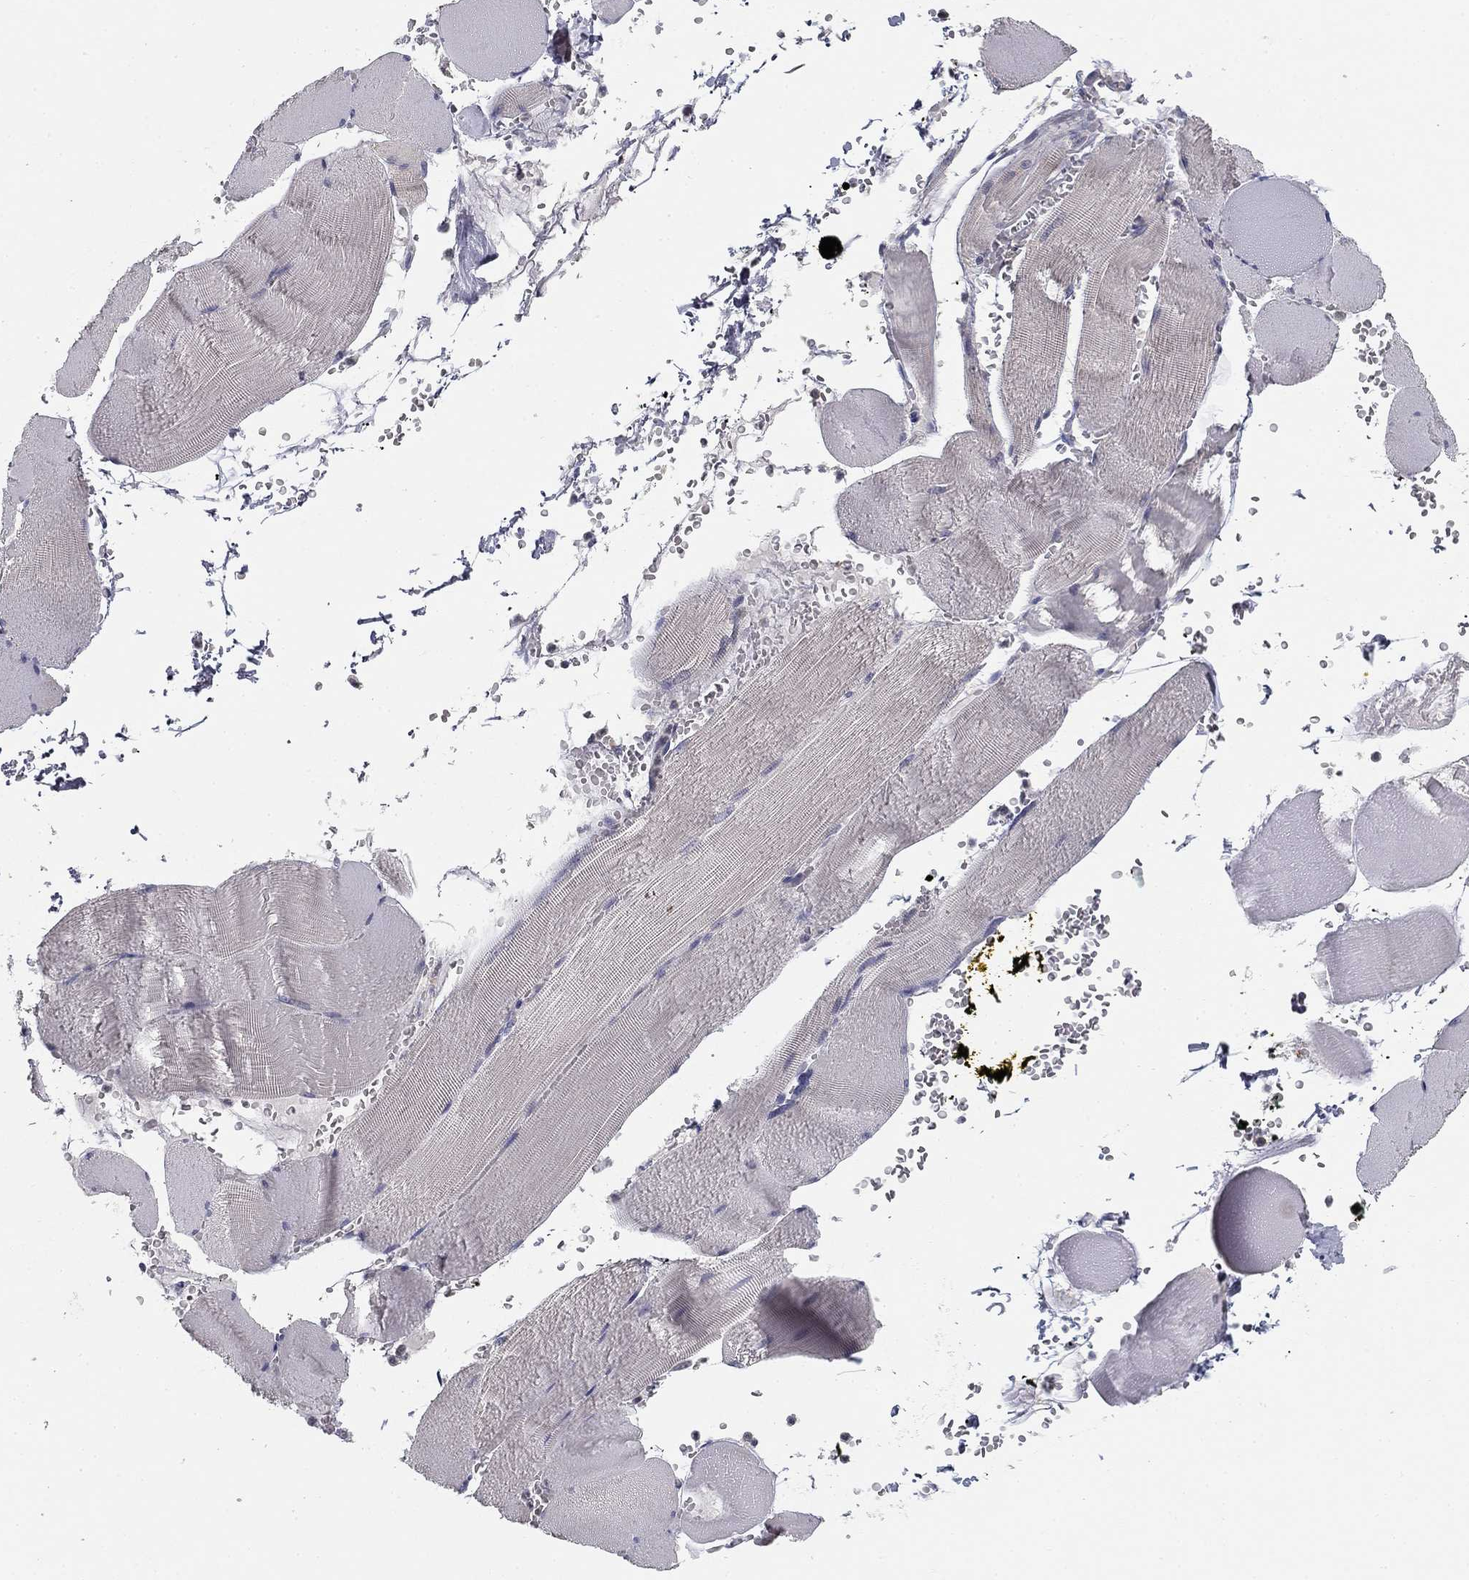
{"staining": {"intensity": "negative", "quantity": "none", "location": "none"}, "tissue": "skeletal muscle", "cell_type": "Myocytes", "image_type": "normal", "snomed": [{"axis": "morphology", "description": "Normal tissue, NOS"}, {"axis": "topography", "description": "Skeletal muscle"}], "caption": "A photomicrograph of skeletal muscle stained for a protein exhibits no brown staining in myocytes.", "gene": "SLC2A9", "patient": {"sex": "male", "age": 56}}